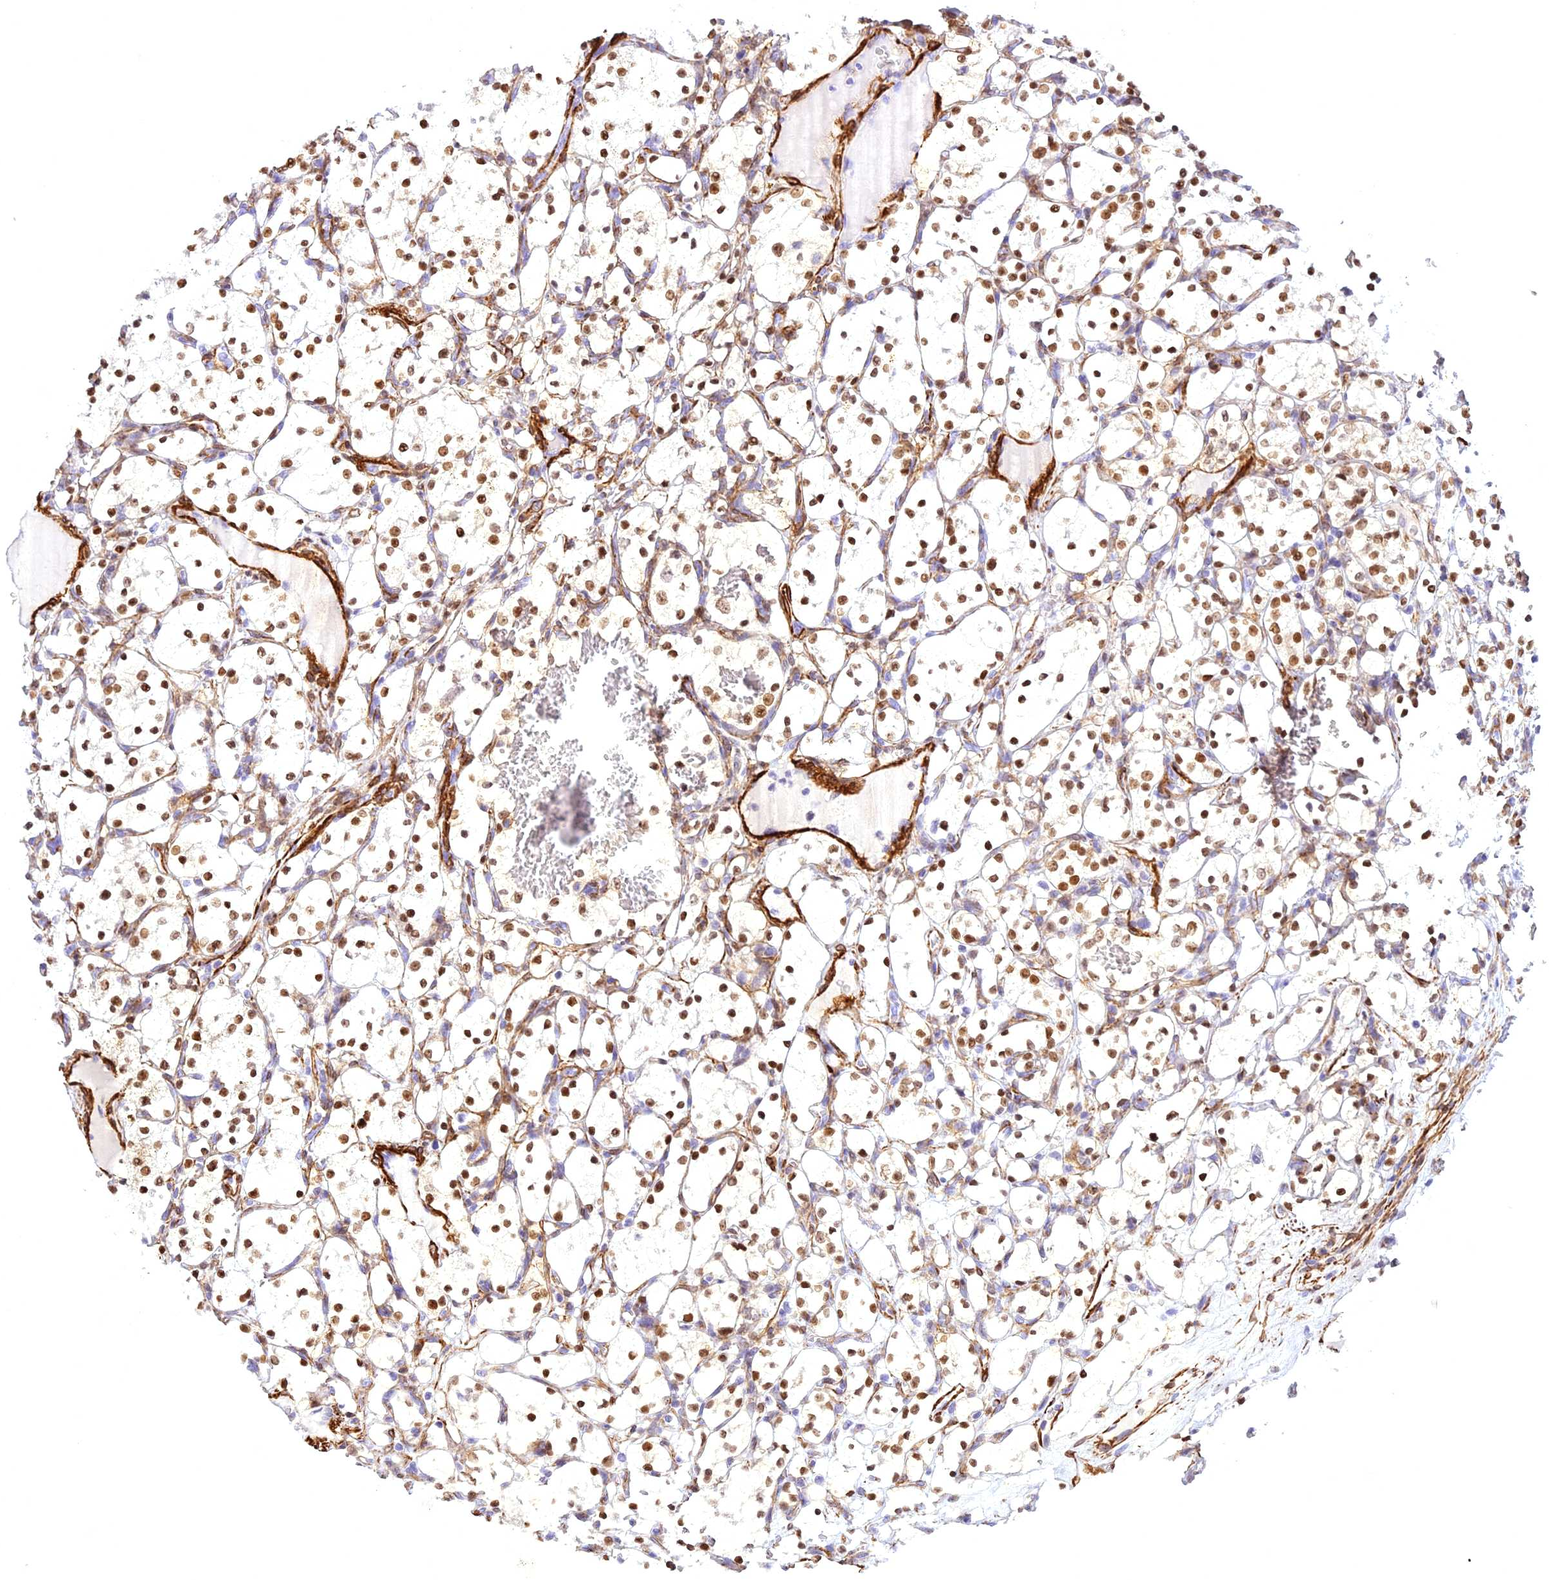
{"staining": {"intensity": "moderate", "quantity": ">75%", "location": "nuclear"}, "tissue": "renal cancer", "cell_type": "Tumor cells", "image_type": "cancer", "snomed": [{"axis": "morphology", "description": "Adenocarcinoma, NOS"}, {"axis": "topography", "description": "Kidney"}], "caption": "Protein staining reveals moderate nuclear staining in about >75% of tumor cells in renal adenocarcinoma.", "gene": "CENPV", "patient": {"sex": "female", "age": 69}}